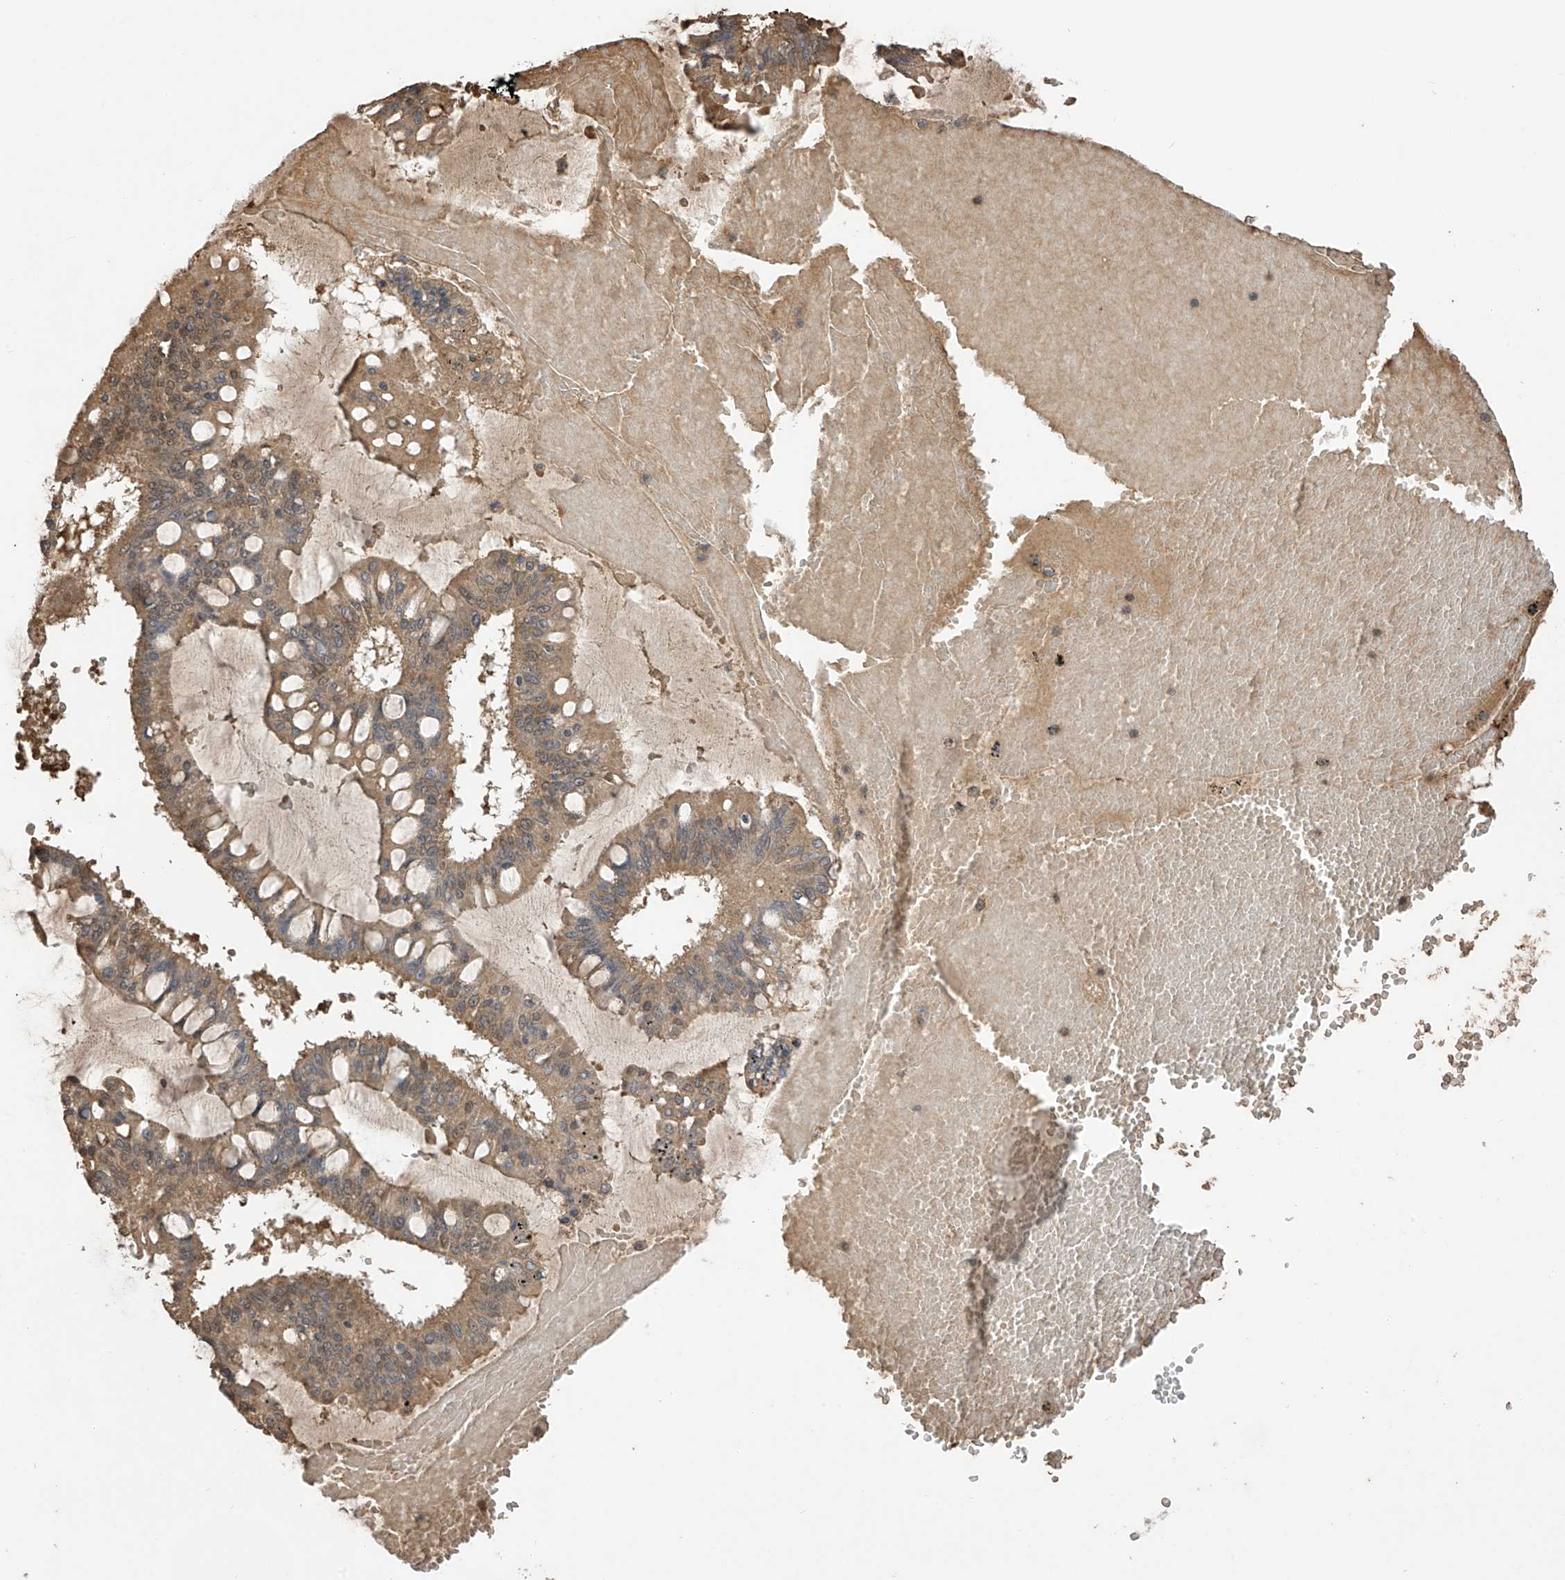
{"staining": {"intensity": "weak", "quantity": ">75%", "location": "cytoplasmic/membranous"}, "tissue": "ovarian cancer", "cell_type": "Tumor cells", "image_type": "cancer", "snomed": [{"axis": "morphology", "description": "Cystadenocarcinoma, mucinous, NOS"}, {"axis": "topography", "description": "Ovary"}], "caption": "A histopathology image of ovarian cancer (mucinous cystadenocarcinoma) stained for a protein exhibits weak cytoplasmic/membranous brown staining in tumor cells.", "gene": "PNPT1", "patient": {"sex": "female", "age": 73}}